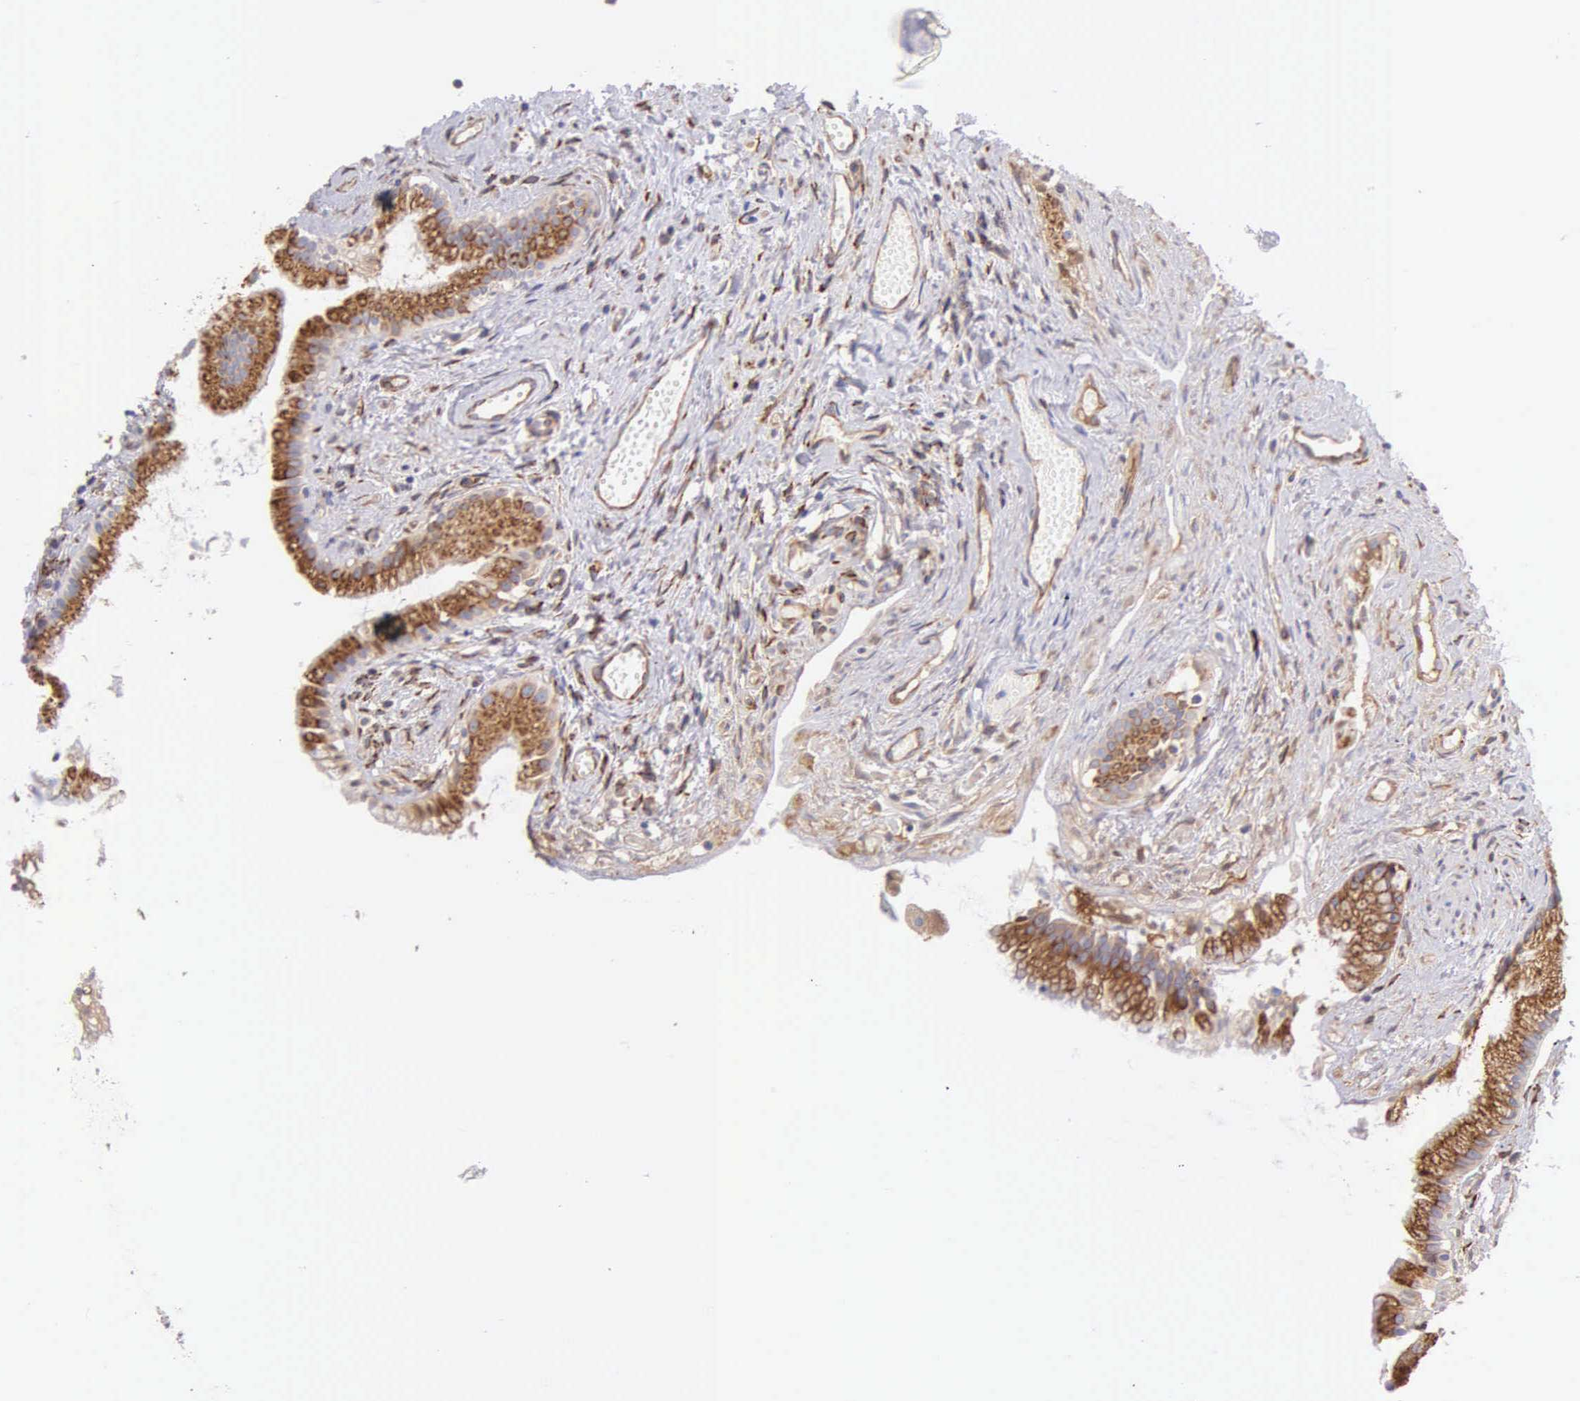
{"staining": {"intensity": "moderate", "quantity": ">75%", "location": "cytoplasmic/membranous"}, "tissue": "gallbladder", "cell_type": "Glandular cells", "image_type": "normal", "snomed": [{"axis": "morphology", "description": "Normal tissue, NOS"}, {"axis": "topography", "description": "Gallbladder"}], "caption": "Gallbladder stained with DAB immunohistochemistry shows medium levels of moderate cytoplasmic/membranous positivity in approximately >75% of glandular cells.", "gene": "CKAP4", "patient": {"sex": "female", "age": 58}}